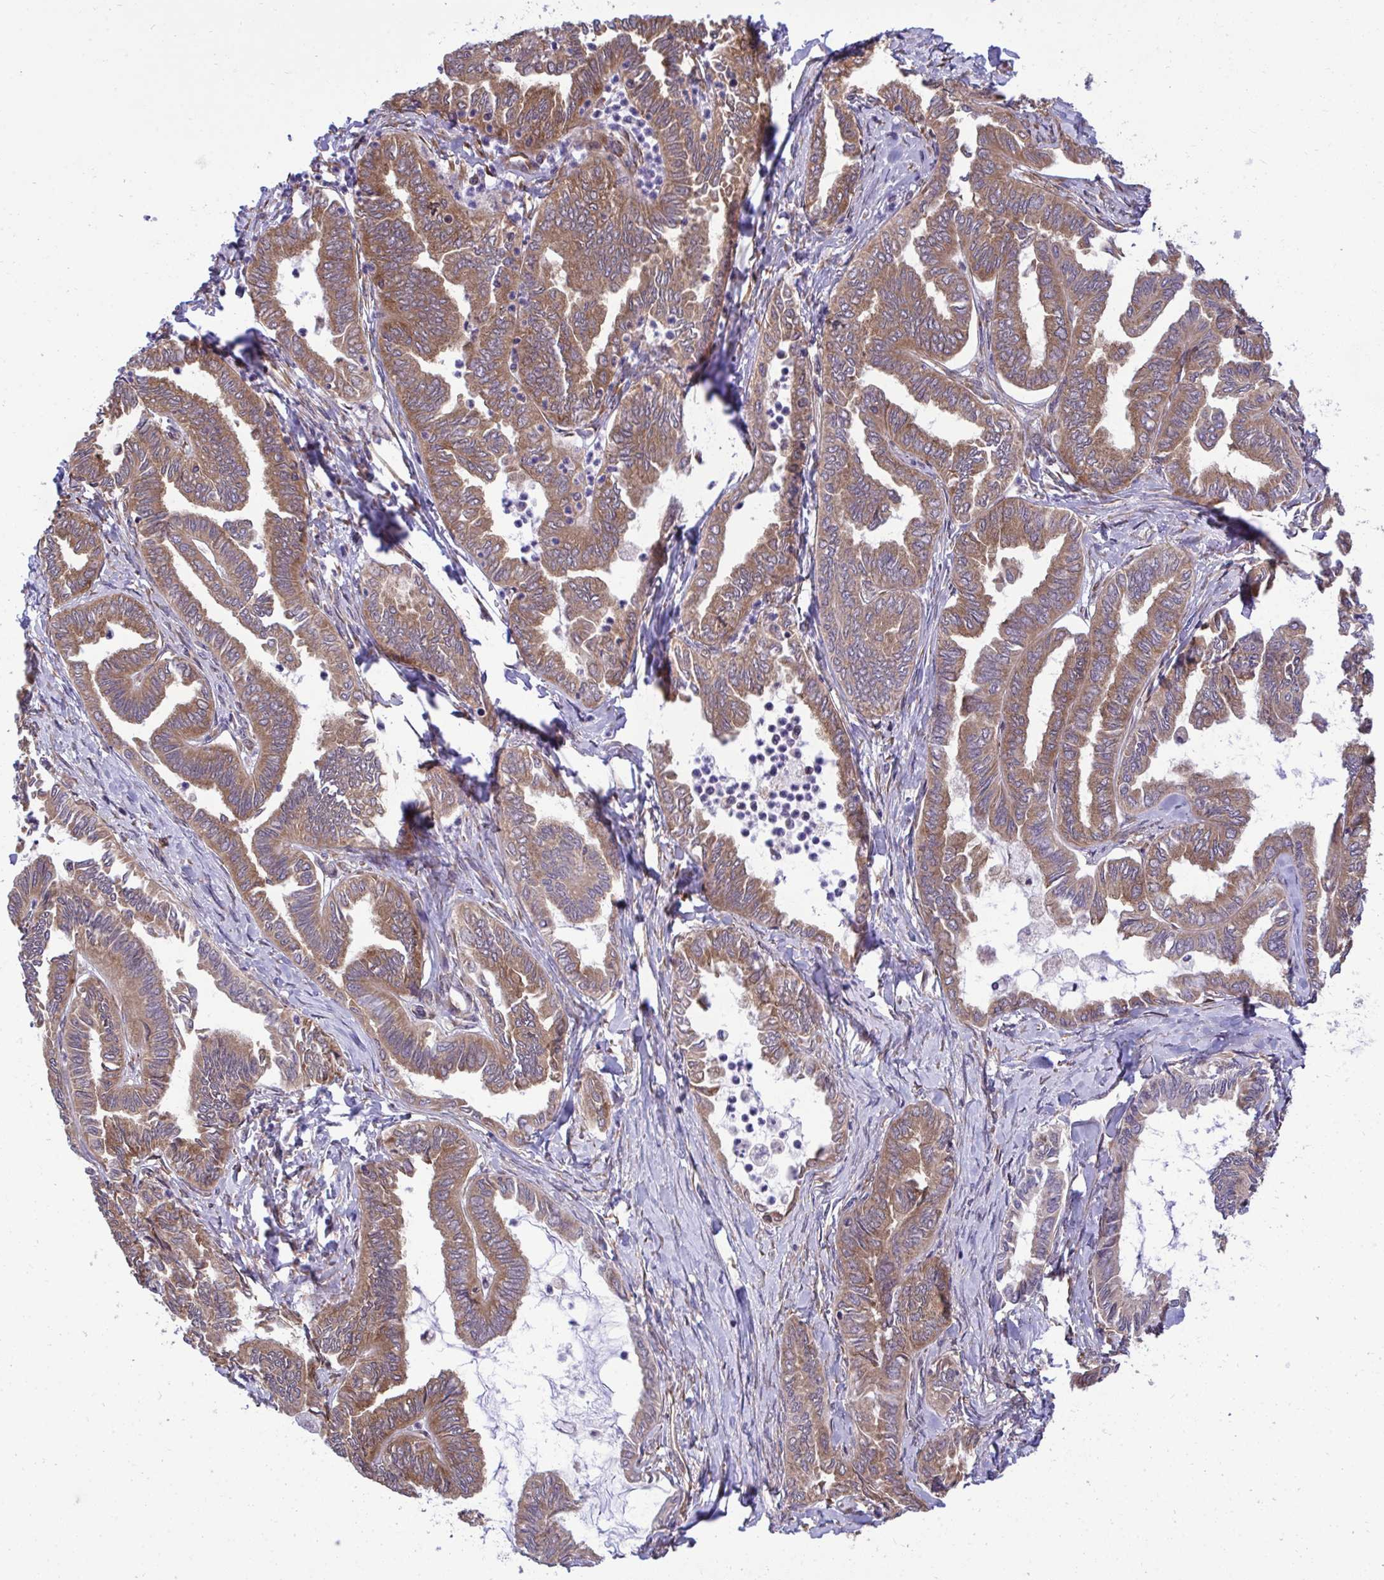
{"staining": {"intensity": "moderate", "quantity": ">75%", "location": "cytoplasmic/membranous"}, "tissue": "ovarian cancer", "cell_type": "Tumor cells", "image_type": "cancer", "snomed": [{"axis": "morphology", "description": "Carcinoma, endometroid"}, {"axis": "topography", "description": "Ovary"}], "caption": "Ovarian cancer (endometroid carcinoma) stained with a protein marker exhibits moderate staining in tumor cells.", "gene": "RPS15", "patient": {"sex": "female", "age": 70}}